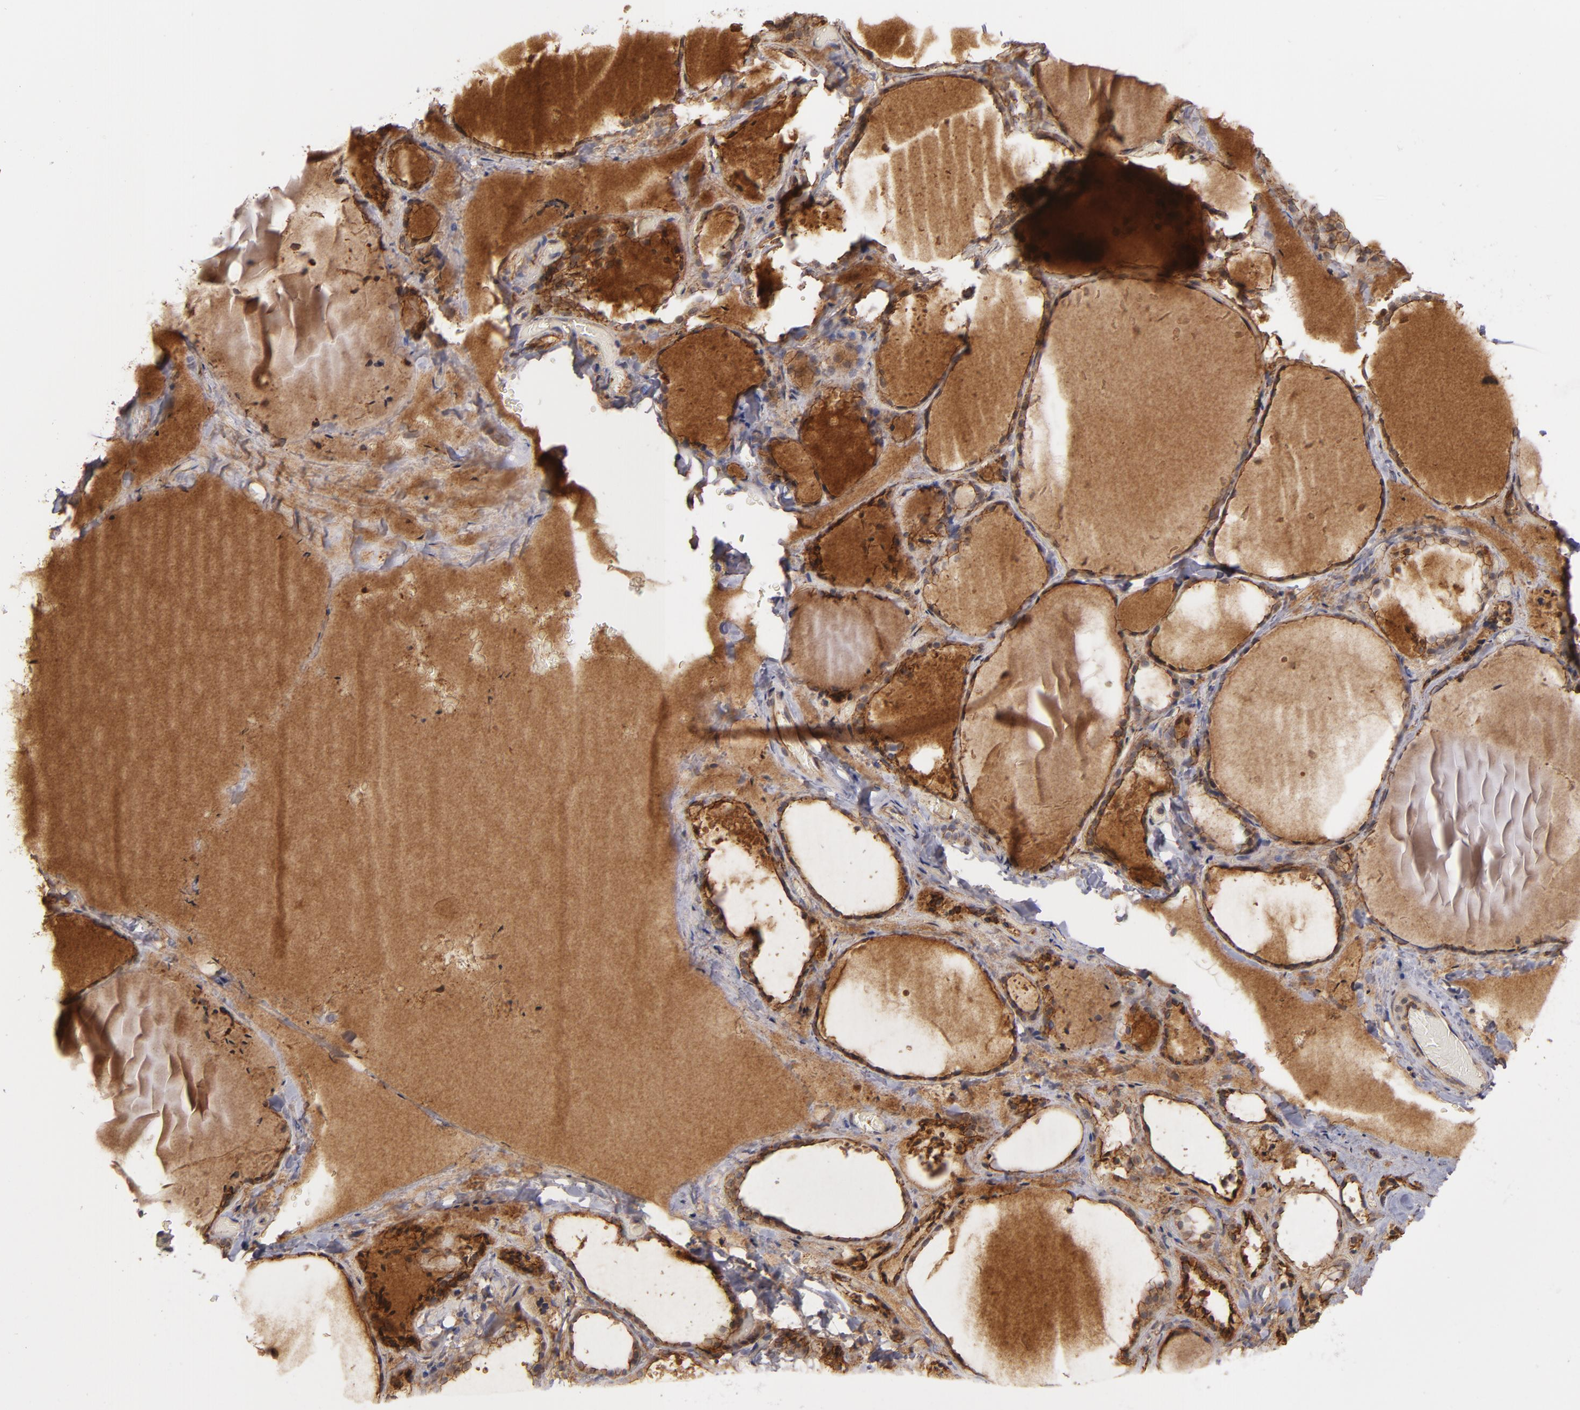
{"staining": {"intensity": "moderate", "quantity": ">75%", "location": "cytoplasmic/membranous"}, "tissue": "thyroid gland", "cell_type": "Glandular cells", "image_type": "normal", "snomed": [{"axis": "morphology", "description": "Normal tissue, NOS"}, {"axis": "topography", "description": "Thyroid gland"}], "caption": "Unremarkable thyroid gland demonstrates moderate cytoplasmic/membranous positivity in about >75% of glandular cells Immunohistochemistry (ihc) stains the protein of interest in brown and the nuclei are stained blue..", "gene": "TJP1", "patient": {"sex": "female", "age": 22}}